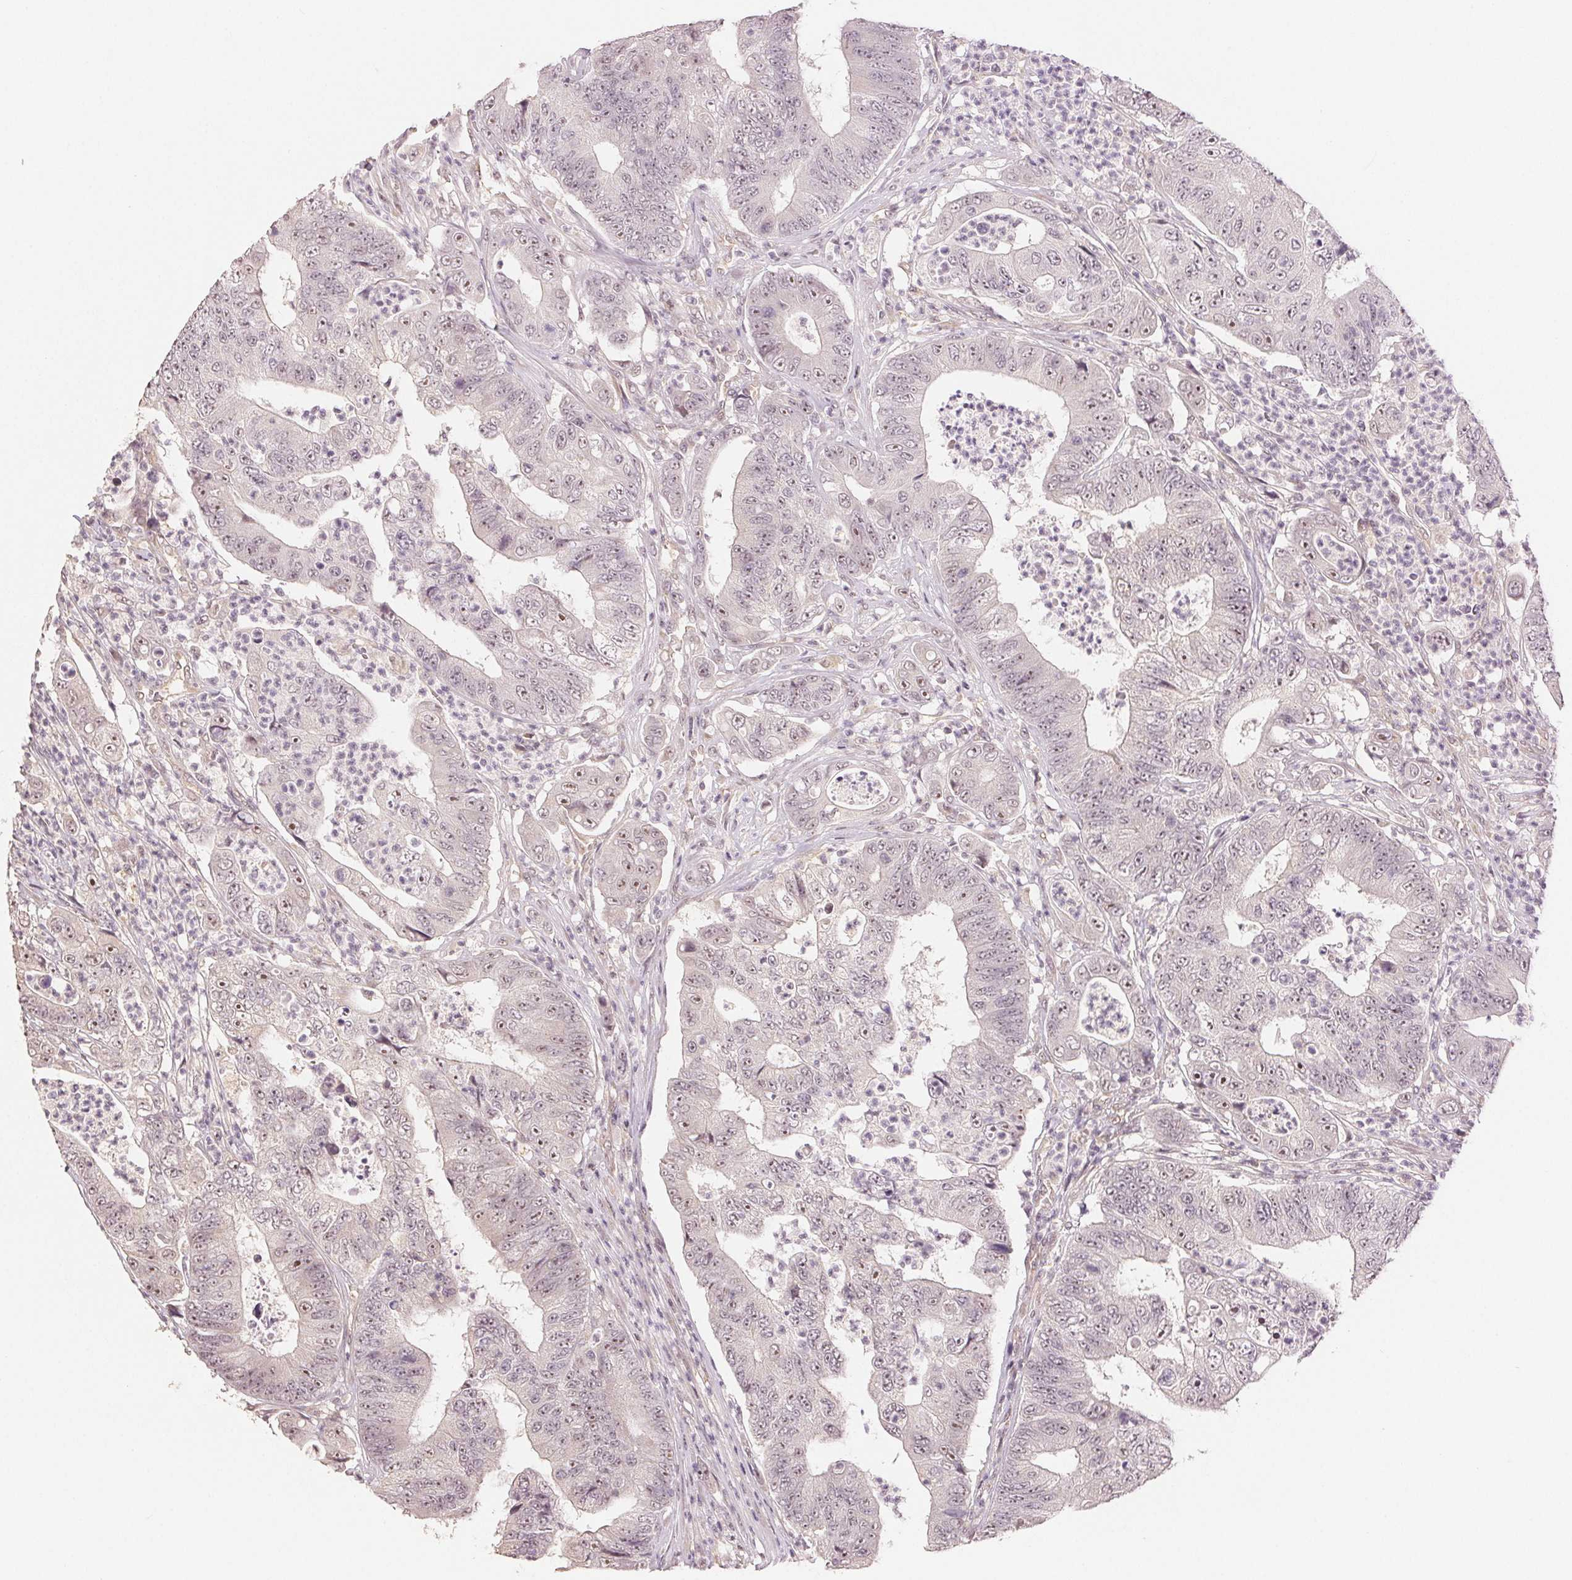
{"staining": {"intensity": "weak", "quantity": "25%-75%", "location": "nuclear"}, "tissue": "colorectal cancer", "cell_type": "Tumor cells", "image_type": "cancer", "snomed": [{"axis": "morphology", "description": "Adenocarcinoma, NOS"}, {"axis": "topography", "description": "Colon"}], "caption": "Tumor cells reveal low levels of weak nuclear expression in approximately 25%-75% of cells in colorectal cancer. (brown staining indicates protein expression, while blue staining denotes nuclei).", "gene": "PLCB1", "patient": {"sex": "female", "age": 48}}